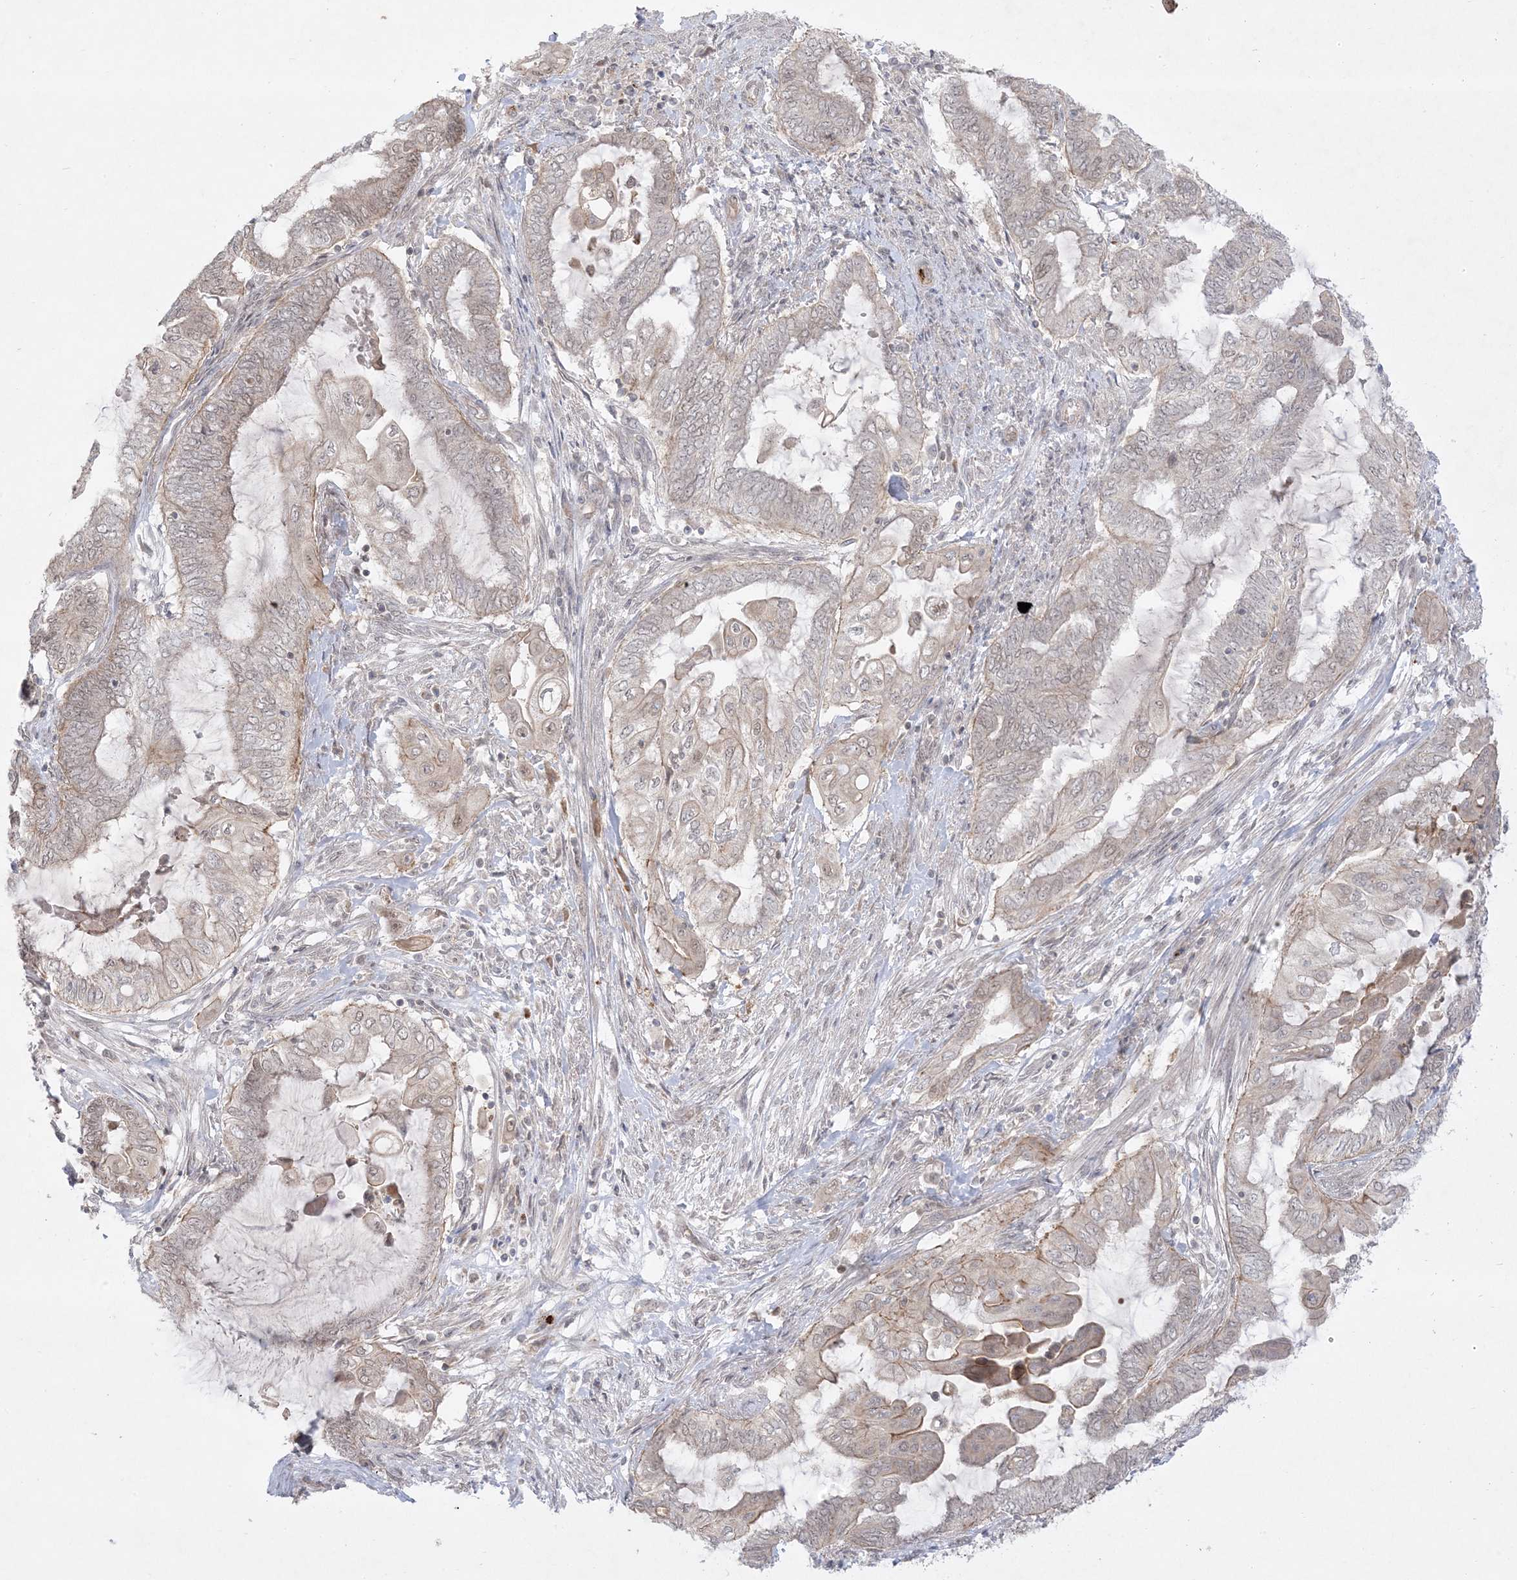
{"staining": {"intensity": "weak", "quantity": "25%-75%", "location": "cytoplasmic/membranous"}, "tissue": "endometrial cancer", "cell_type": "Tumor cells", "image_type": "cancer", "snomed": [{"axis": "morphology", "description": "Adenocarcinoma, NOS"}, {"axis": "topography", "description": "Uterus"}, {"axis": "topography", "description": "Endometrium"}], "caption": "DAB (3,3'-diaminobenzidine) immunohistochemical staining of endometrial adenocarcinoma exhibits weak cytoplasmic/membranous protein positivity in approximately 25%-75% of tumor cells. (DAB (3,3'-diaminobenzidine) IHC with brightfield microscopy, high magnification).", "gene": "PTK6", "patient": {"sex": "female", "age": 70}}